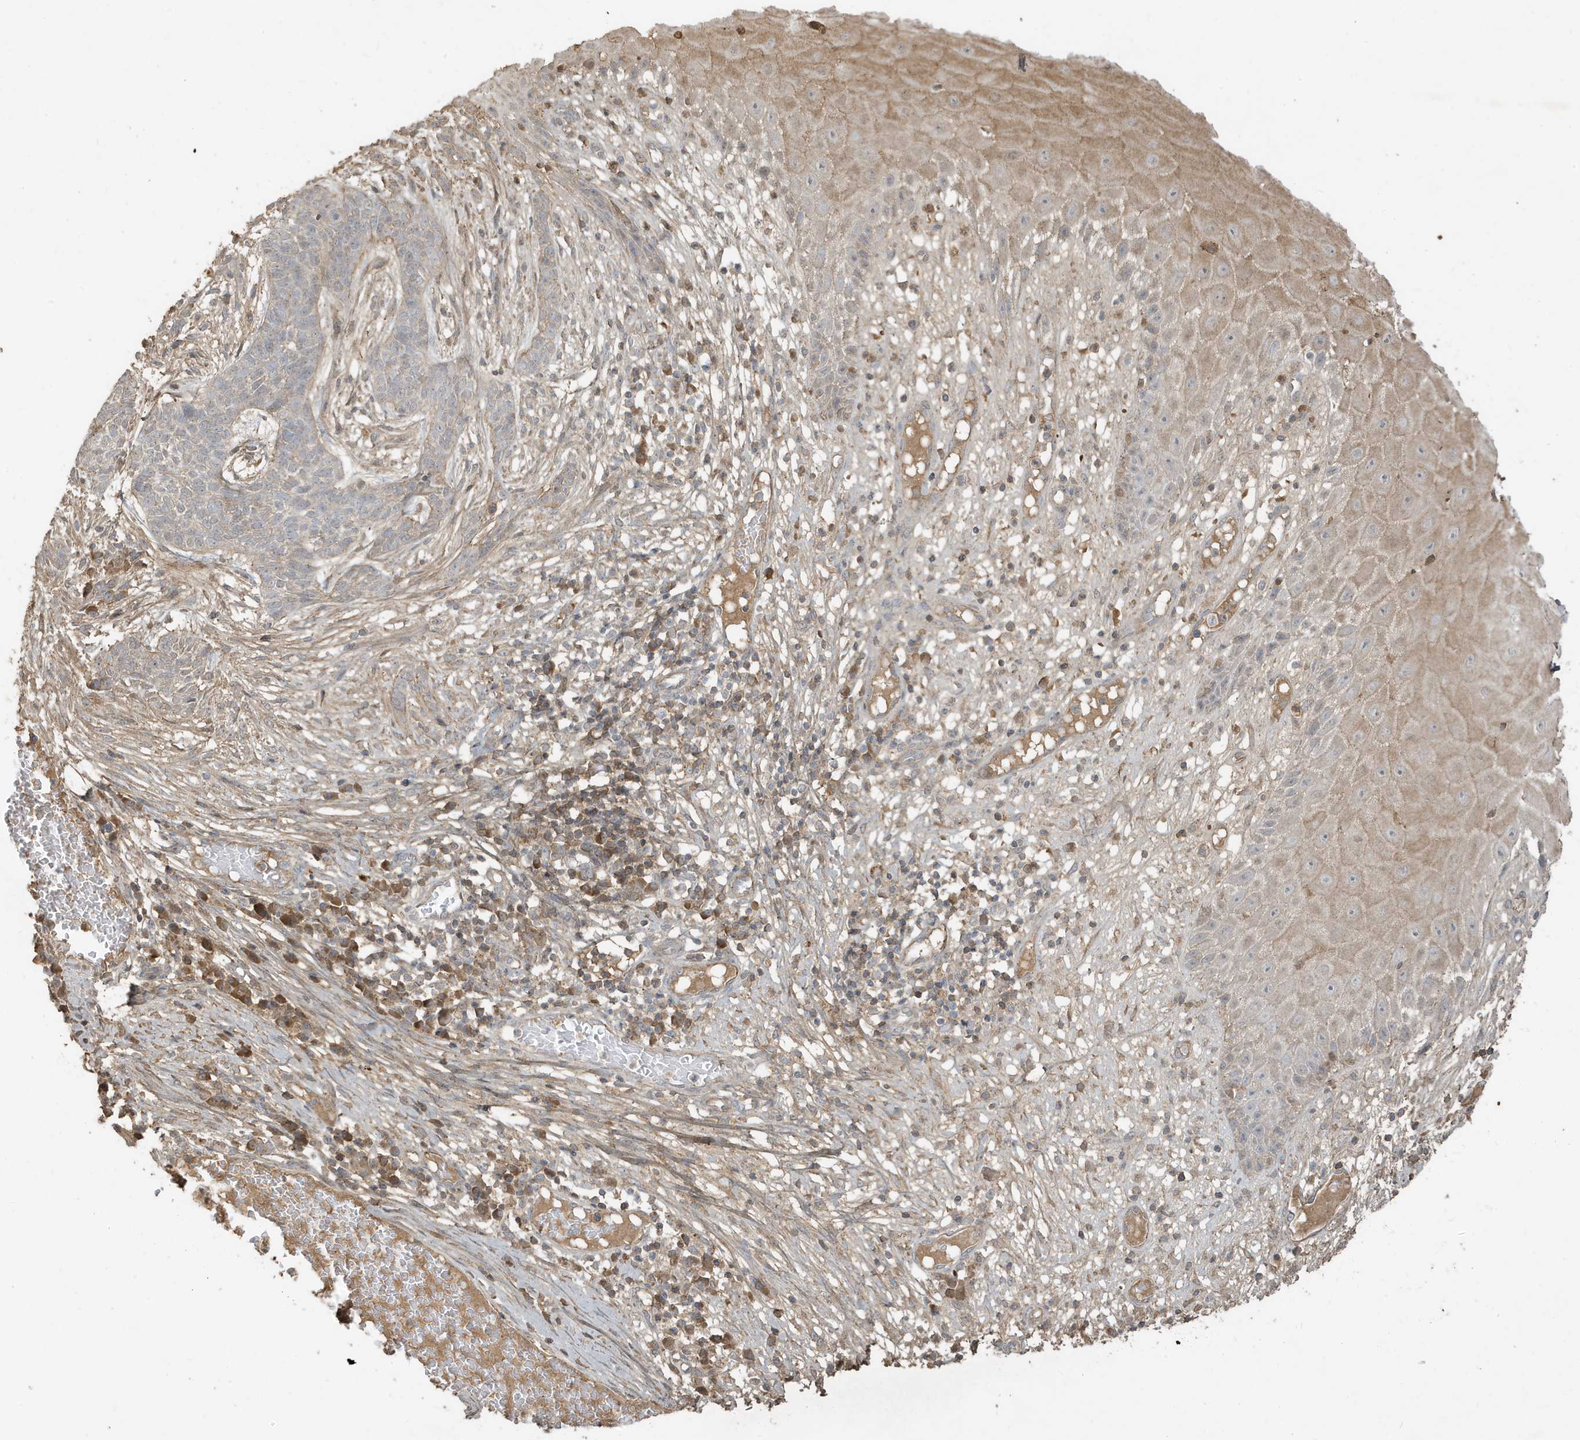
{"staining": {"intensity": "negative", "quantity": "none", "location": "none"}, "tissue": "skin cancer", "cell_type": "Tumor cells", "image_type": "cancer", "snomed": [{"axis": "morphology", "description": "Normal tissue, NOS"}, {"axis": "morphology", "description": "Basal cell carcinoma"}, {"axis": "topography", "description": "Skin"}], "caption": "A photomicrograph of skin cancer (basal cell carcinoma) stained for a protein exhibits no brown staining in tumor cells.", "gene": "PRRT3", "patient": {"sex": "male", "age": 64}}